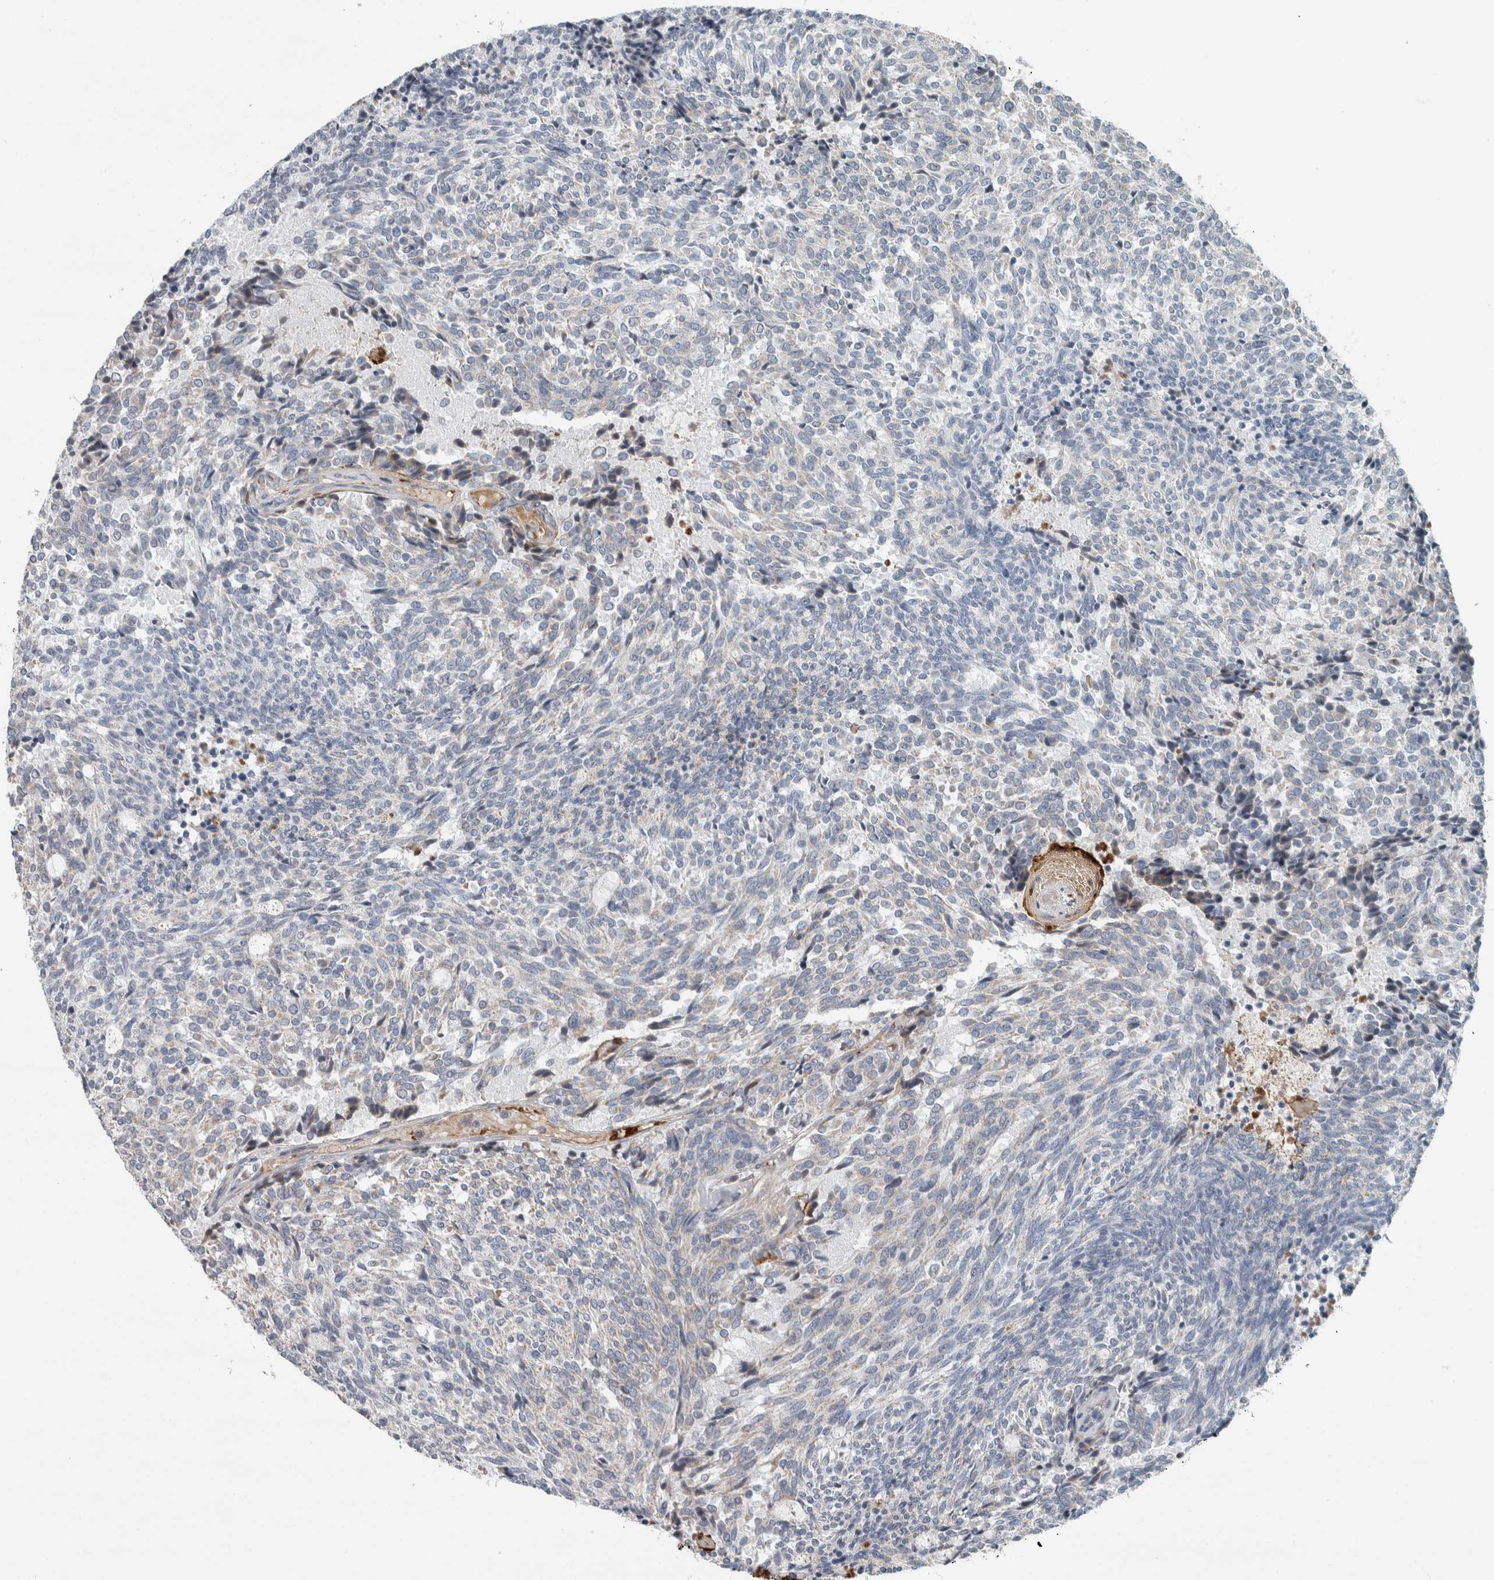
{"staining": {"intensity": "weak", "quantity": "<25%", "location": "cytoplasmic/membranous"}, "tissue": "carcinoid", "cell_type": "Tumor cells", "image_type": "cancer", "snomed": [{"axis": "morphology", "description": "Carcinoid, malignant, NOS"}, {"axis": "topography", "description": "Pancreas"}], "caption": "Tumor cells show no significant expression in carcinoid.", "gene": "FN1", "patient": {"sex": "female", "age": 54}}